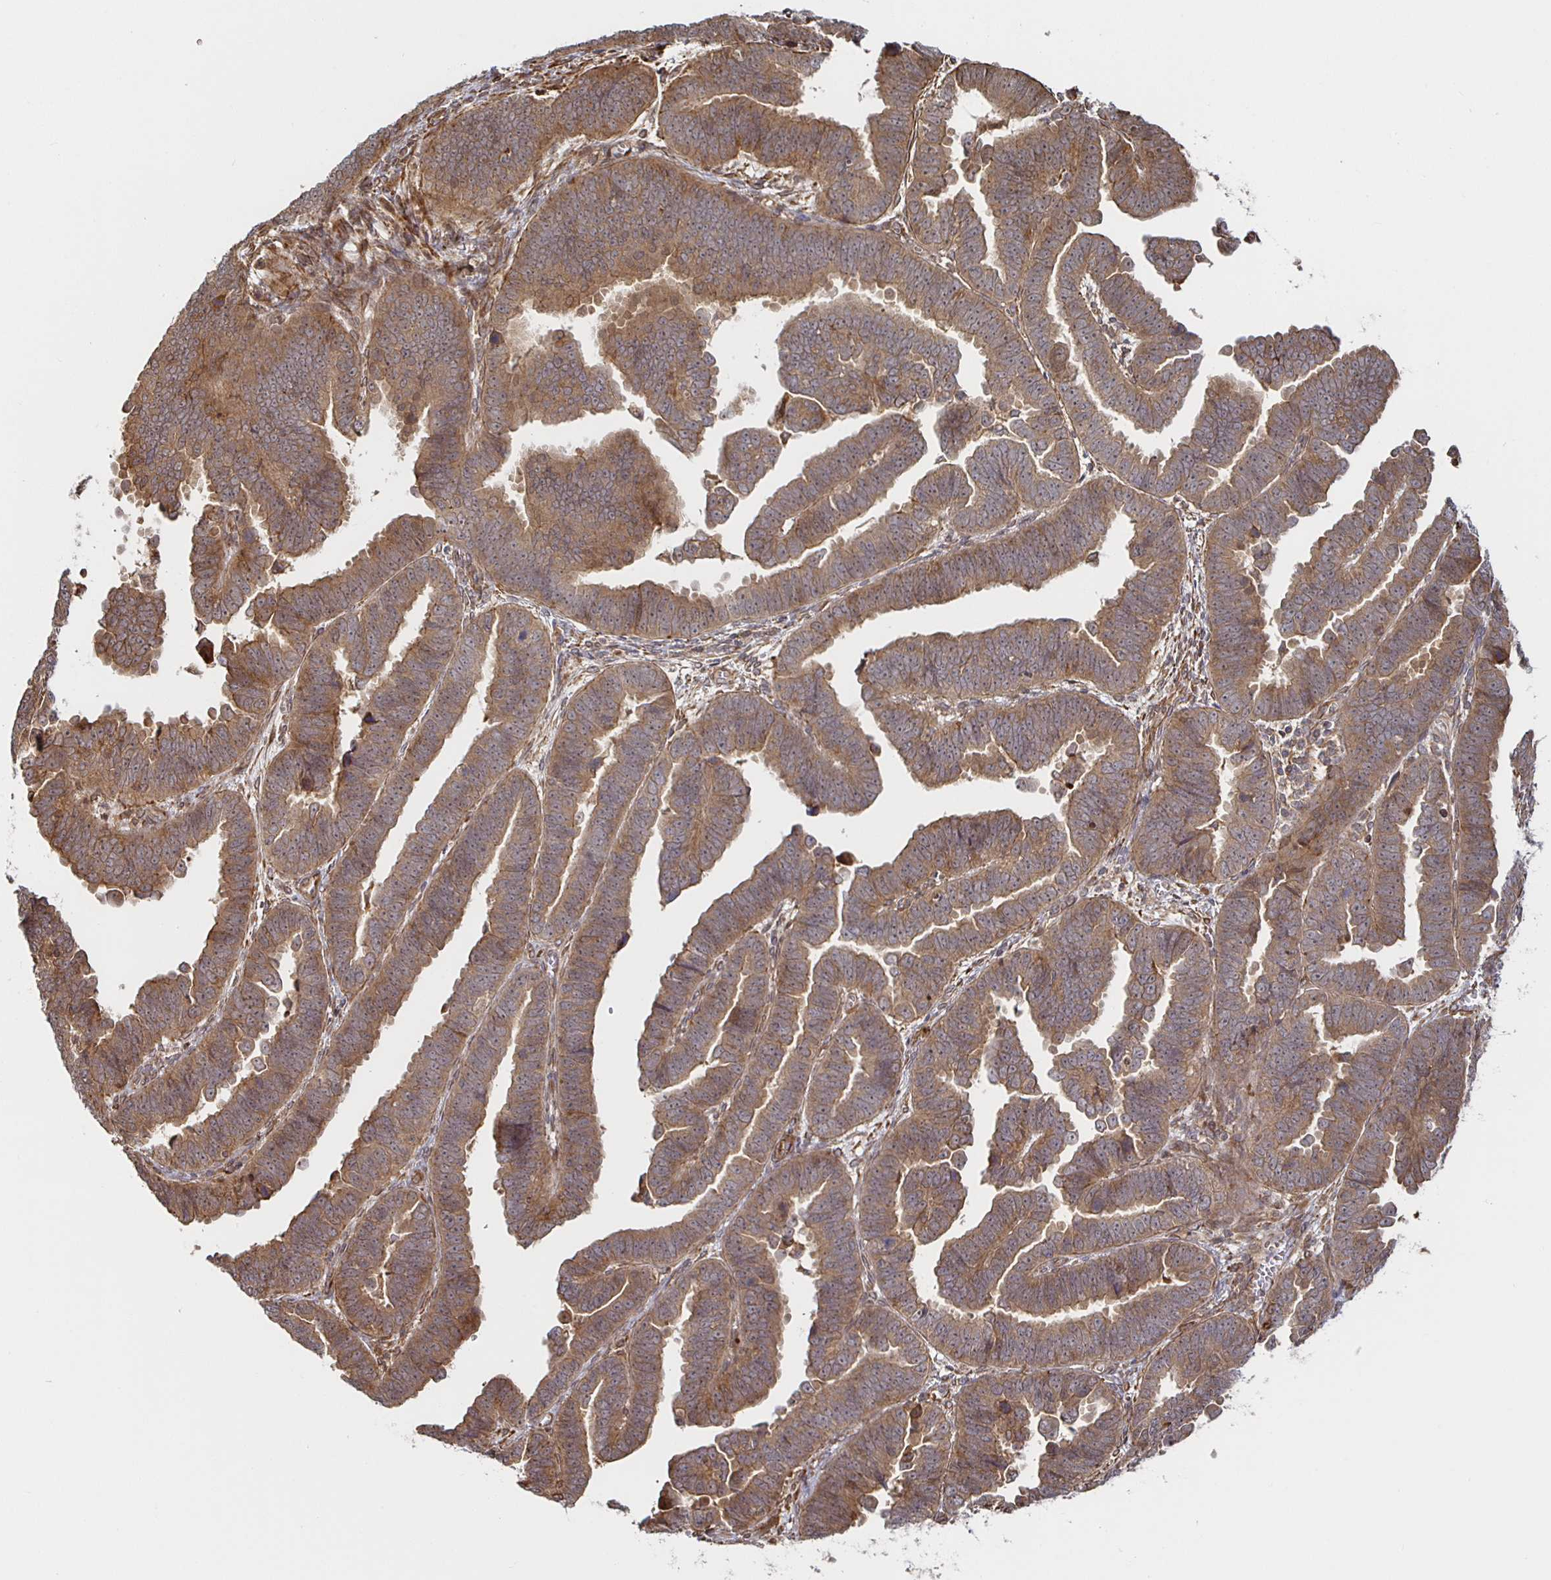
{"staining": {"intensity": "moderate", "quantity": ">75%", "location": "cytoplasmic/membranous"}, "tissue": "endometrial cancer", "cell_type": "Tumor cells", "image_type": "cancer", "snomed": [{"axis": "morphology", "description": "Adenocarcinoma, NOS"}, {"axis": "topography", "description": "Endometrium"}], "caption": "A high-resolution histopathology image shows immunohistochemistry staining of endometrial cancer, which shows moderate cytoplasmic/membranous staining in approximately >75% of tumor cells.", "gene": "STRAP", "patient": {"sex": "female", "age": 75}}